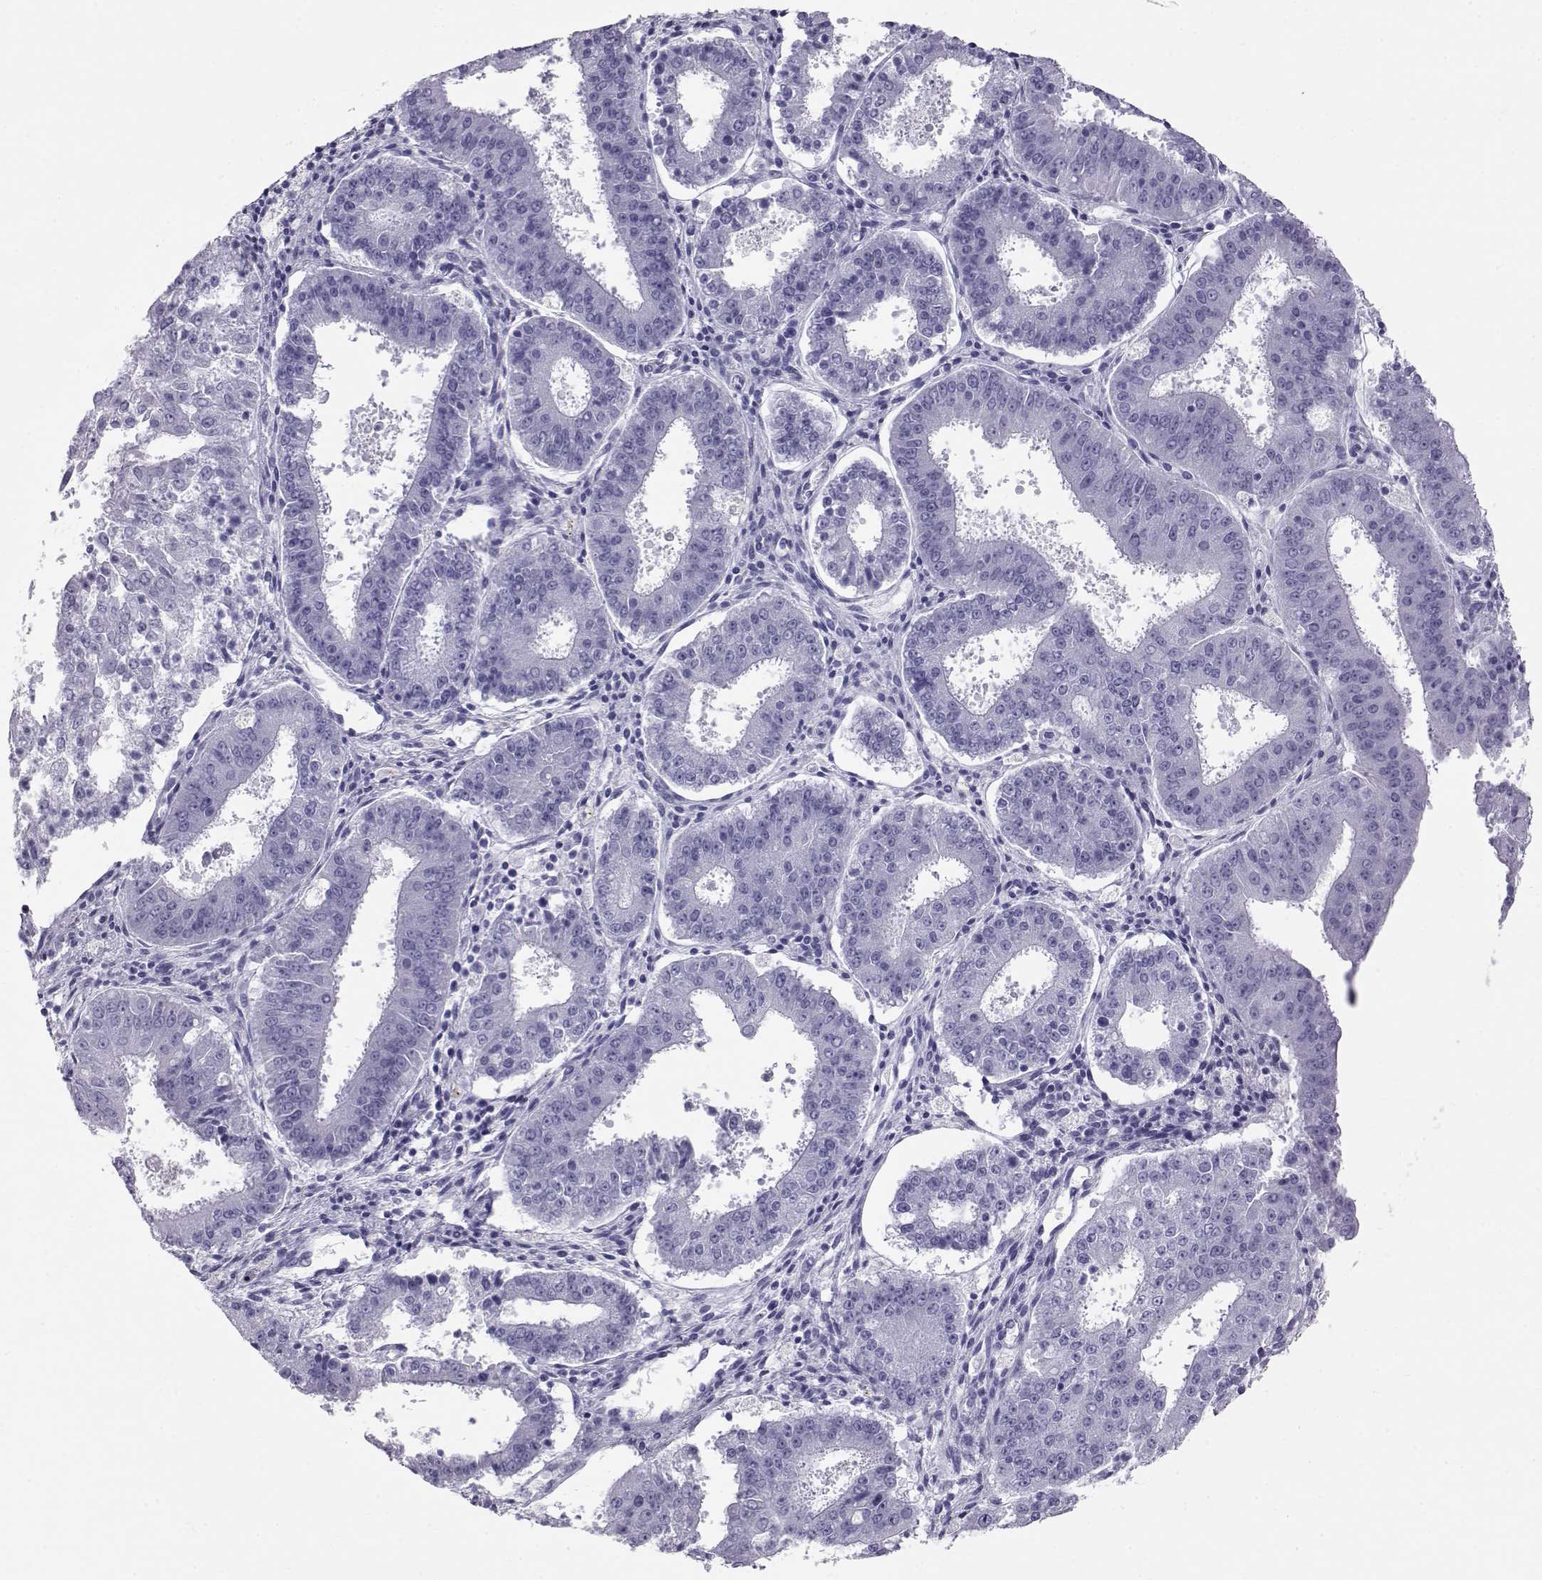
{"staining": {"intensity": "negative", "quantity": "none", "location": "none"}, "tissue": "ovarian cancer", "cell_type": "Tumor cells", "image_type": "cancer", "snomed": [{"axis": "morphology", "description": "Carcinoma, endometroid"}, {"axis": "topography", "description": "Ovary"}], "caption": "Protein analysis of ovarian endometroid carcinoma exhibits no significant positivity in tumor cells.", "gene": "RD3", "patient": {"sex": "female", "age": 42}}